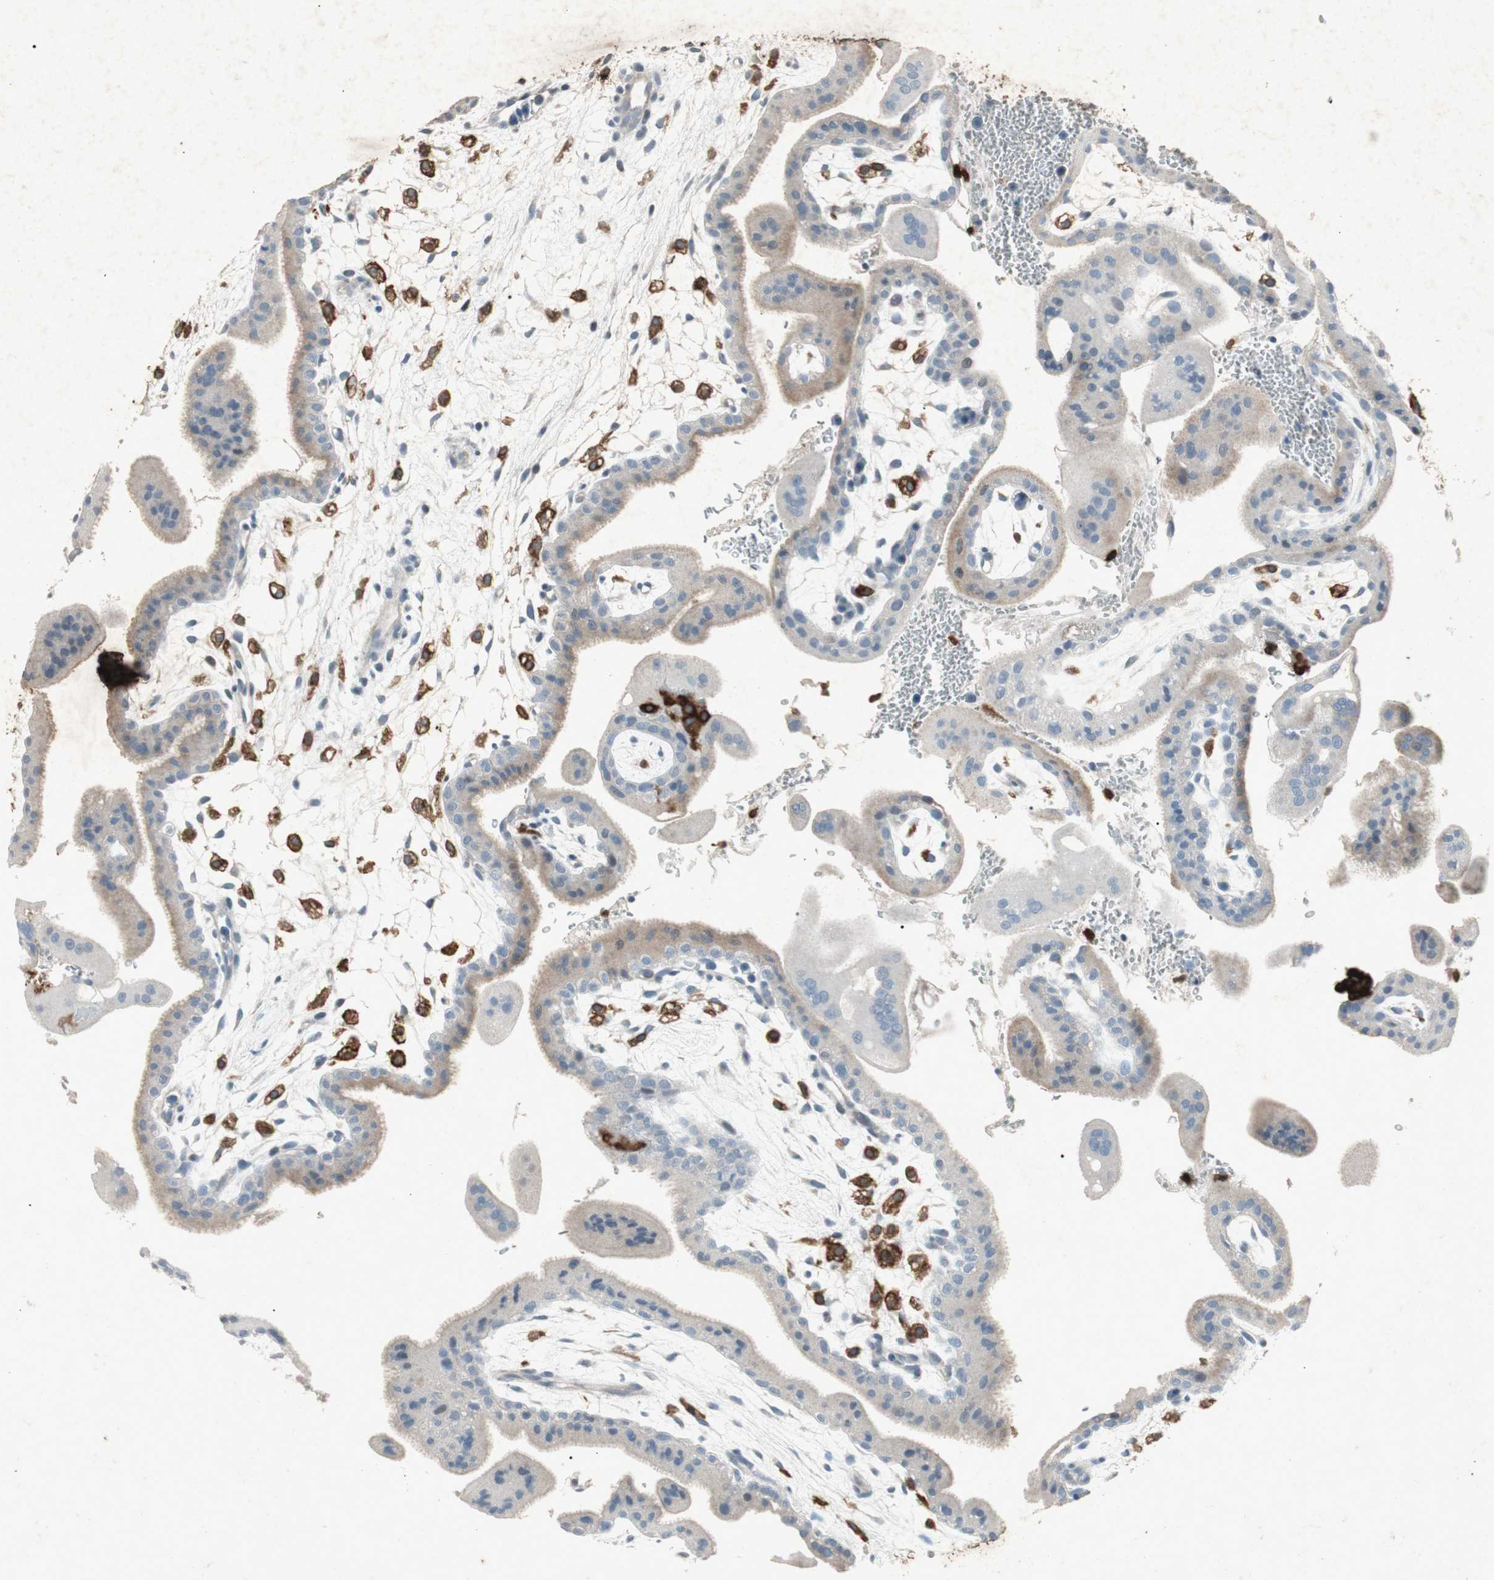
{"staining": {"intensity": "negative", "quantity": "none", "location": "none"}, "tissue": "placenta", "cell_type": "Trophoblastic cells", "image_type": "normal", "snomed": [{"axis": "morphology", "description": "Normal tissue, NOS"}, {"axis": "topography", "description": "Placenta"}], "caption": "High power microscopy histopathology image of an IHC image of unremarkable placenta, revealing no significant staining in trophoblastic cells. The staining is performed using DAB brown chromogen with nuclei counter-stained in using hematoxylin.", "gene": "TYROBP", "patient": {"sex": "female", "age": 35}}